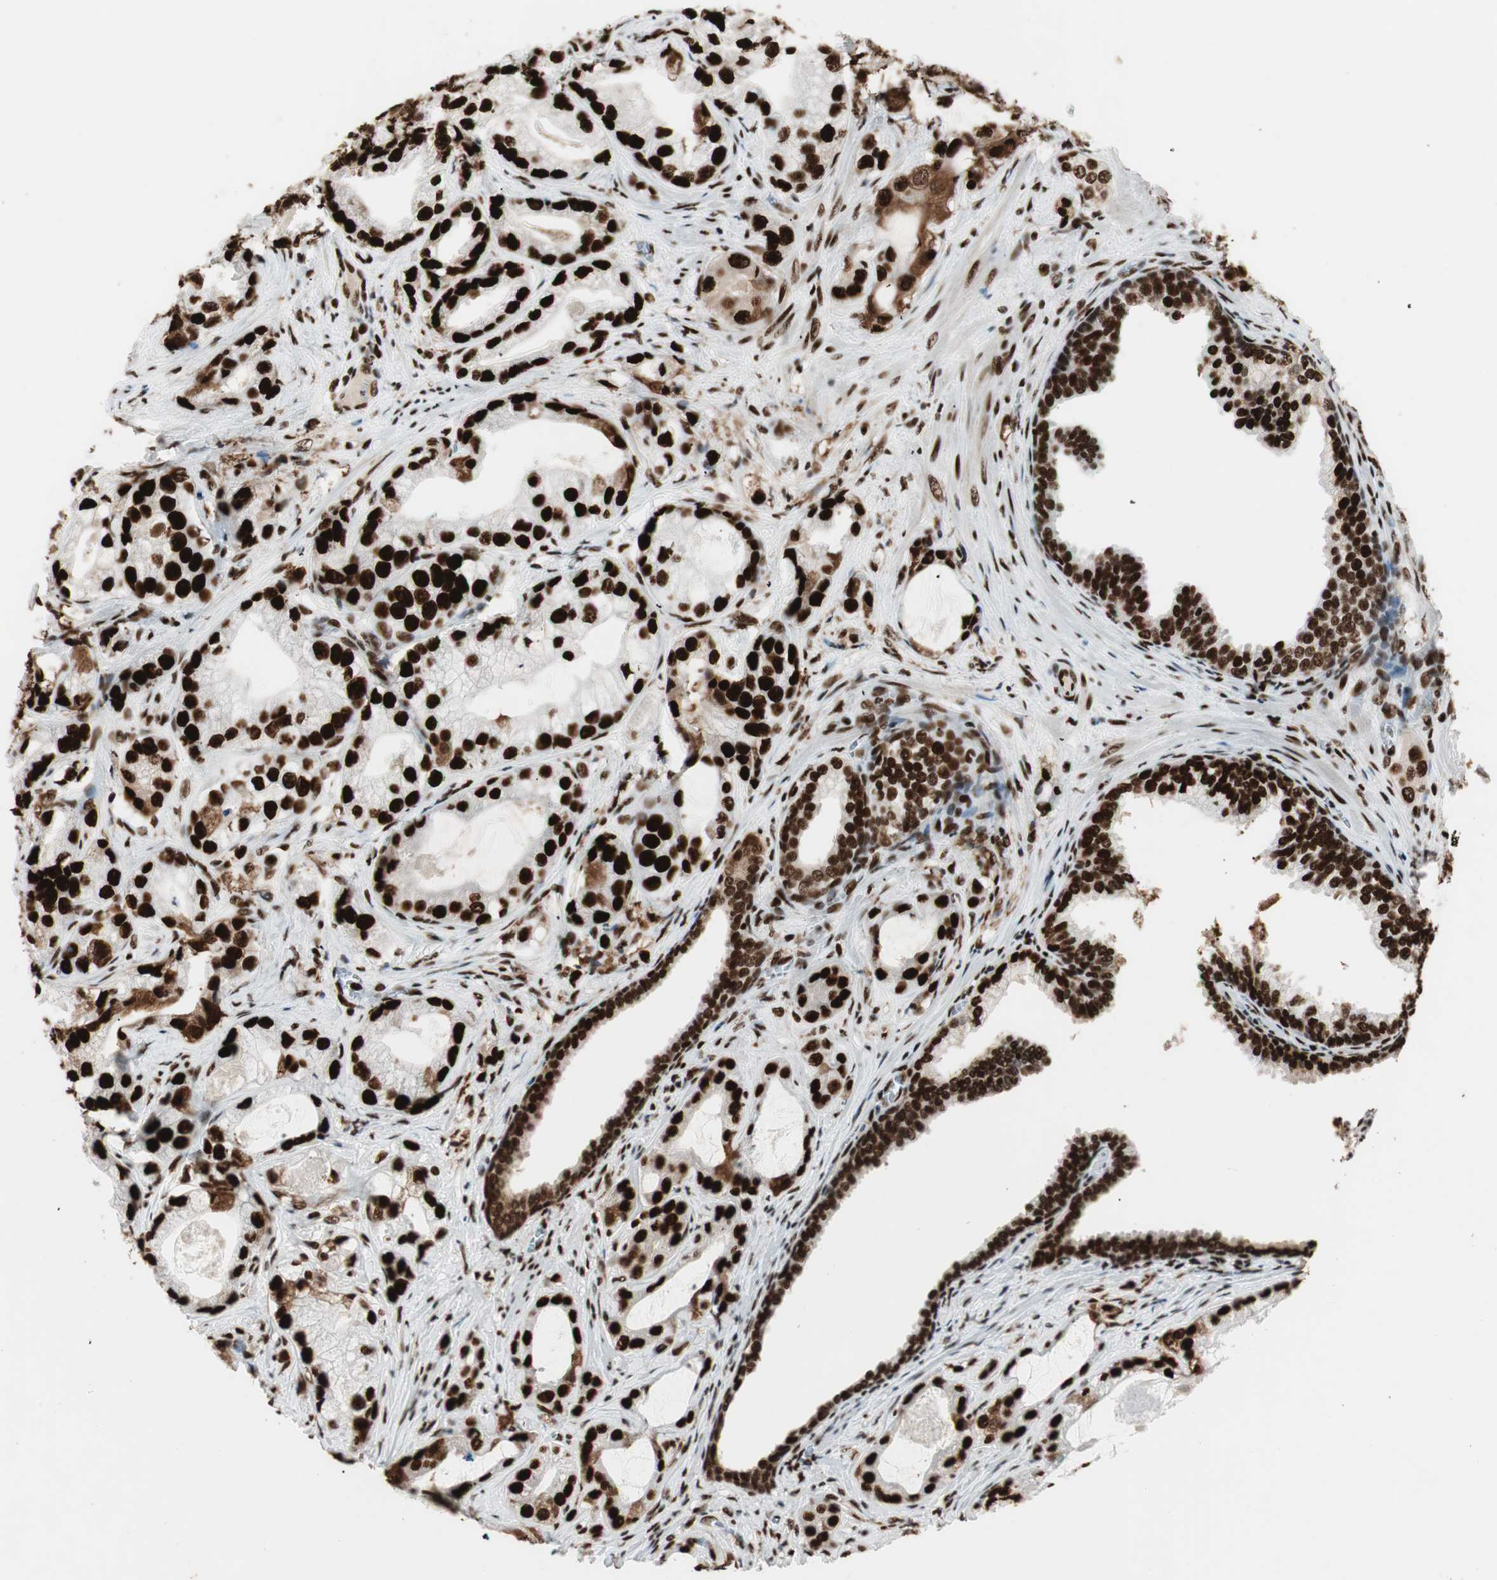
{"staining": {"intensity": "strong", "quantity": ">75%", "location": "nuclear"}, "tissue": "prostate cancer", "cell_type": "Tumor cells", "image_type": "cancer", "snomed": [{"axis": "morphology", "description": "Adenocarcinoma, Low grade"}, {"axis": "topography", "description": "Prostate"}], "caption": "Brown immunohistochemical staining in human prostate low-grade adenocarcinoma displays strong nuclear positivity in approximately >75% of tumor cells. The staining is performed using DAB (3,3'-diaminobenzidine) brown chromogen to label protein expression. The nuclei are counter-stained blue using hematoxylin.", "gene": "PSME3", "patient": {"sex": "male", "age": 59}}